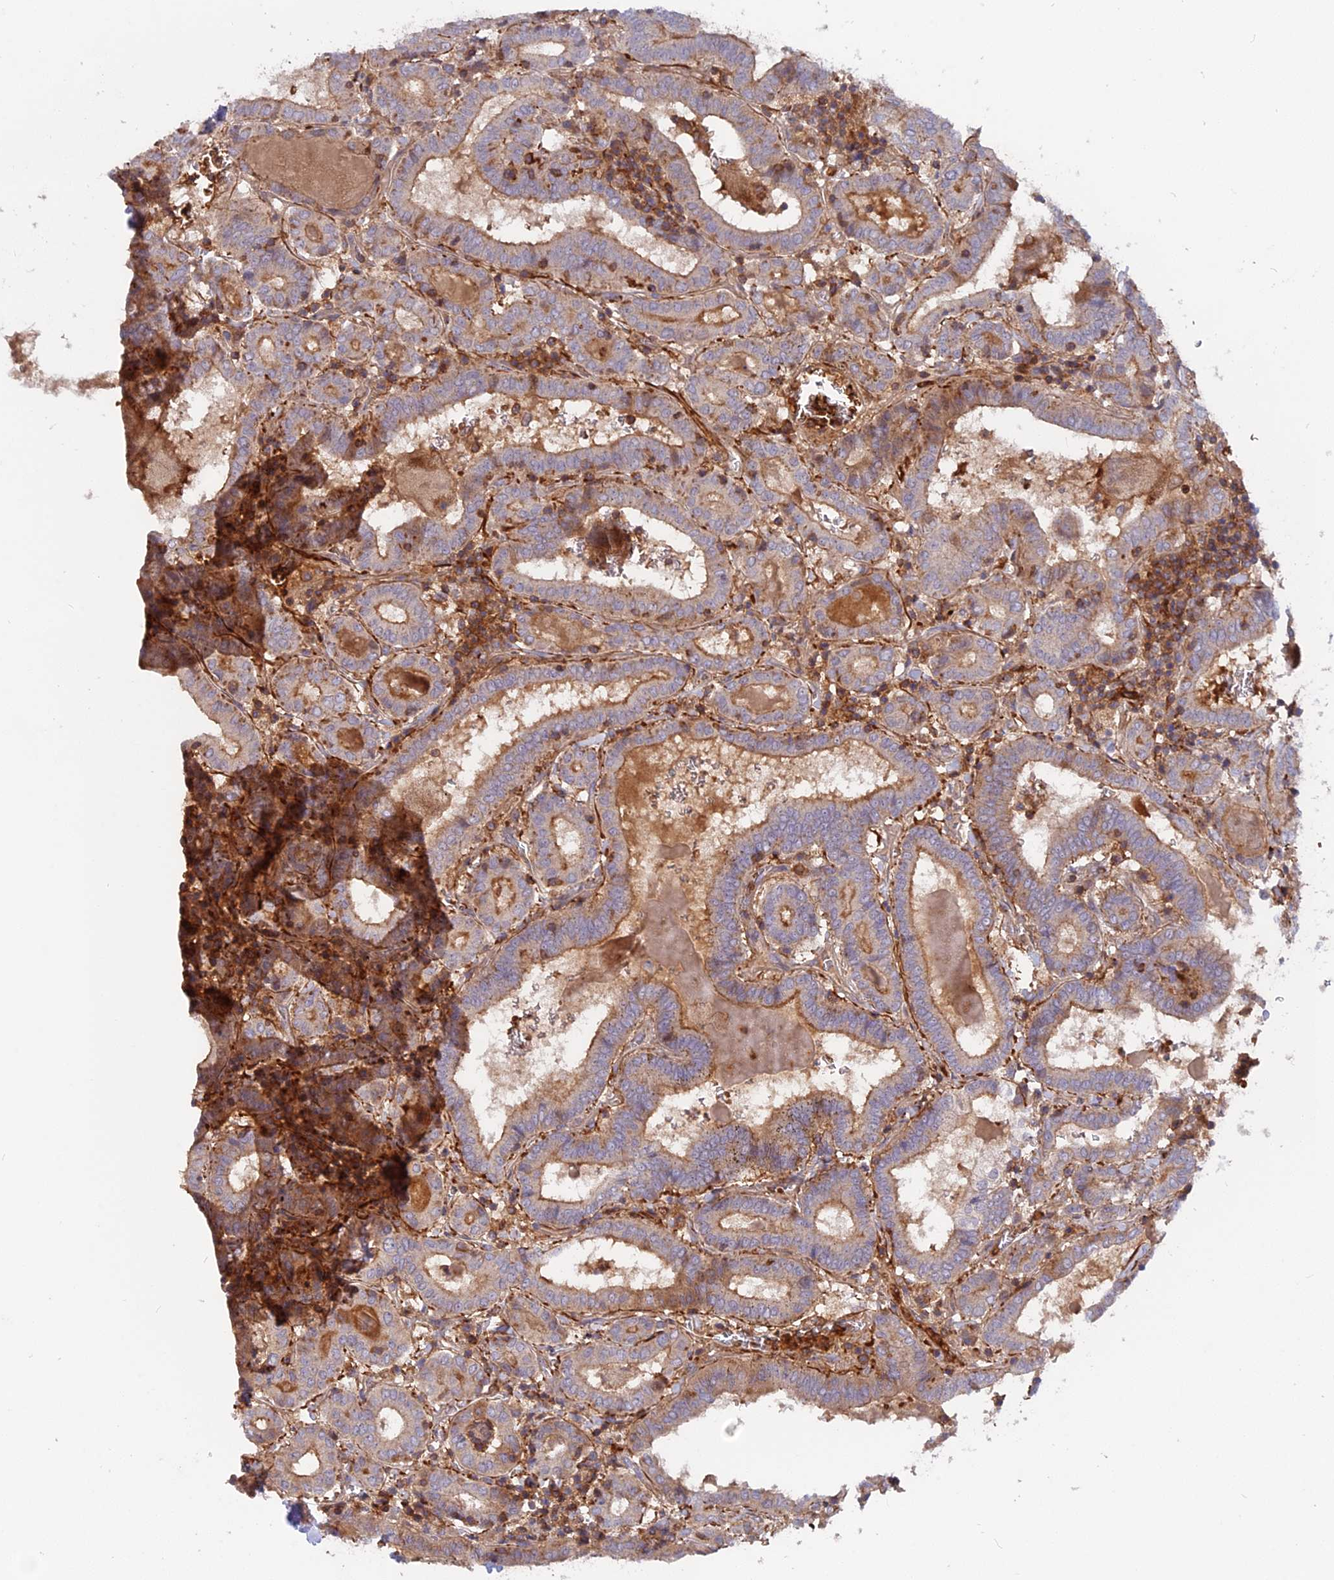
{"staining": {"intensity": "moderate", "quantity": "25%-75%", "location": "cytoplasmic/membranous"}, "tissue": "thyroid cancer", "cell_type": "Tumor cells", "image_type": "cancer", "snomed": [{"axis": "morphology", "description": "Papillary adenocarcinoma, NOS"}, {"axis": "topography", "description": "Thyroid gland"}], "caption": "The photomicrograph reveals a brown stain indicating the presence of a protein in the cytoplasmic/membranous of tumor cells in thyroid cancer (papillary adenocarcinoma). Immunohistochemistry stains the protein in brown and the nuclei are stained blue.", "gene": "CPNE7", "patient": {"sex": "female", "age": 72}}